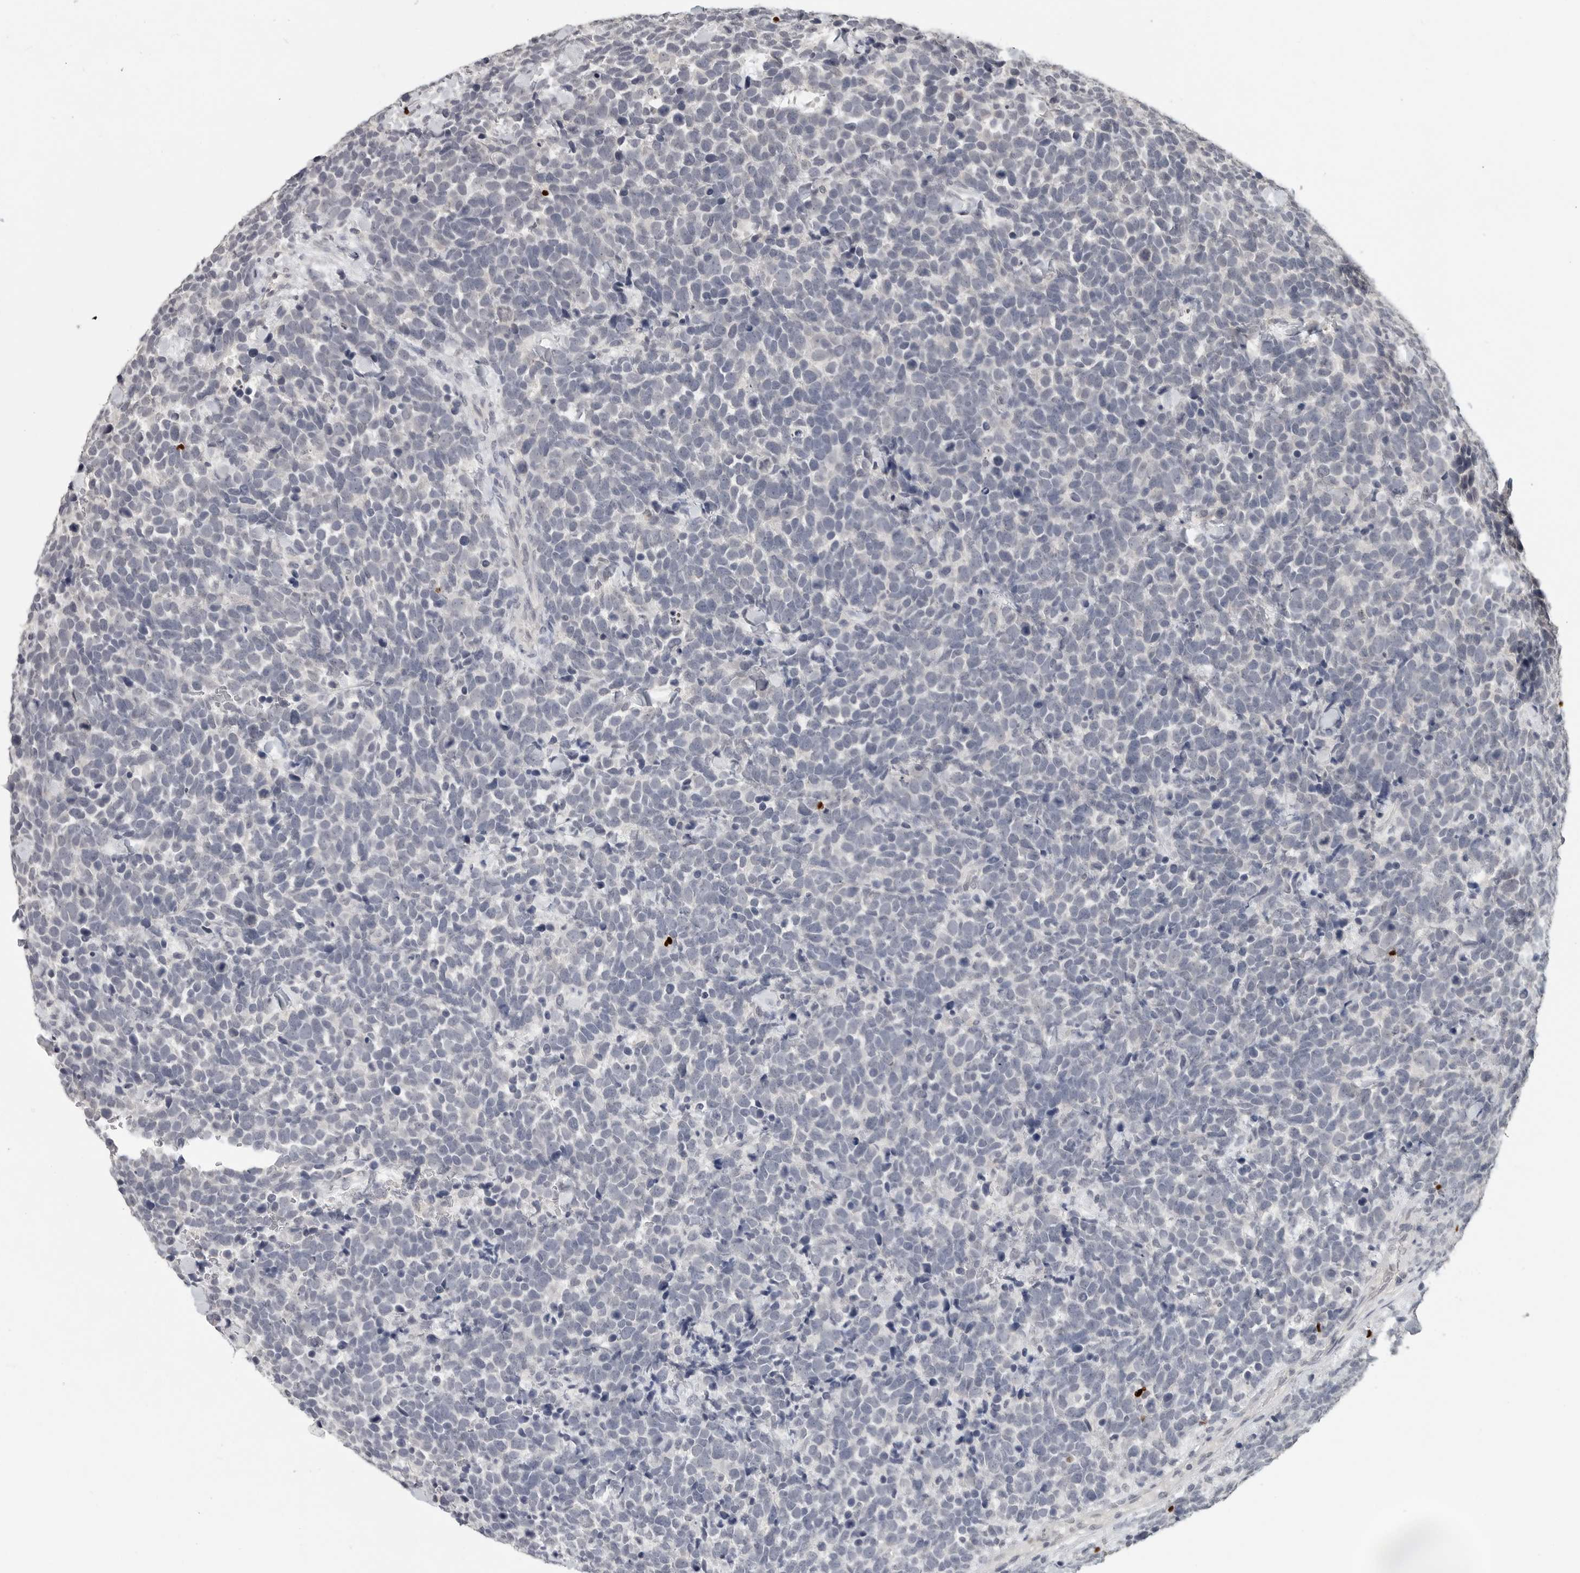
{"staining": {"intensity": "negative", "quantity": "none", "location": "none"}, "tissue": "urothelial cancer", "cell_type": "Tumor cells", "image_type": "cancer", "snomed": [{"axis": "morphology", "description": "Urothelial carcinoma, High grade"}, {"axis": "topography", "description": "Urinary bladder"}], "caption": "Immunohistochemistry (IHC) of human urothelial cancer demonstrates no expression in tumor cells.", "gene": "FOXP3", "patient": {"sex": "female", "age": 82}}